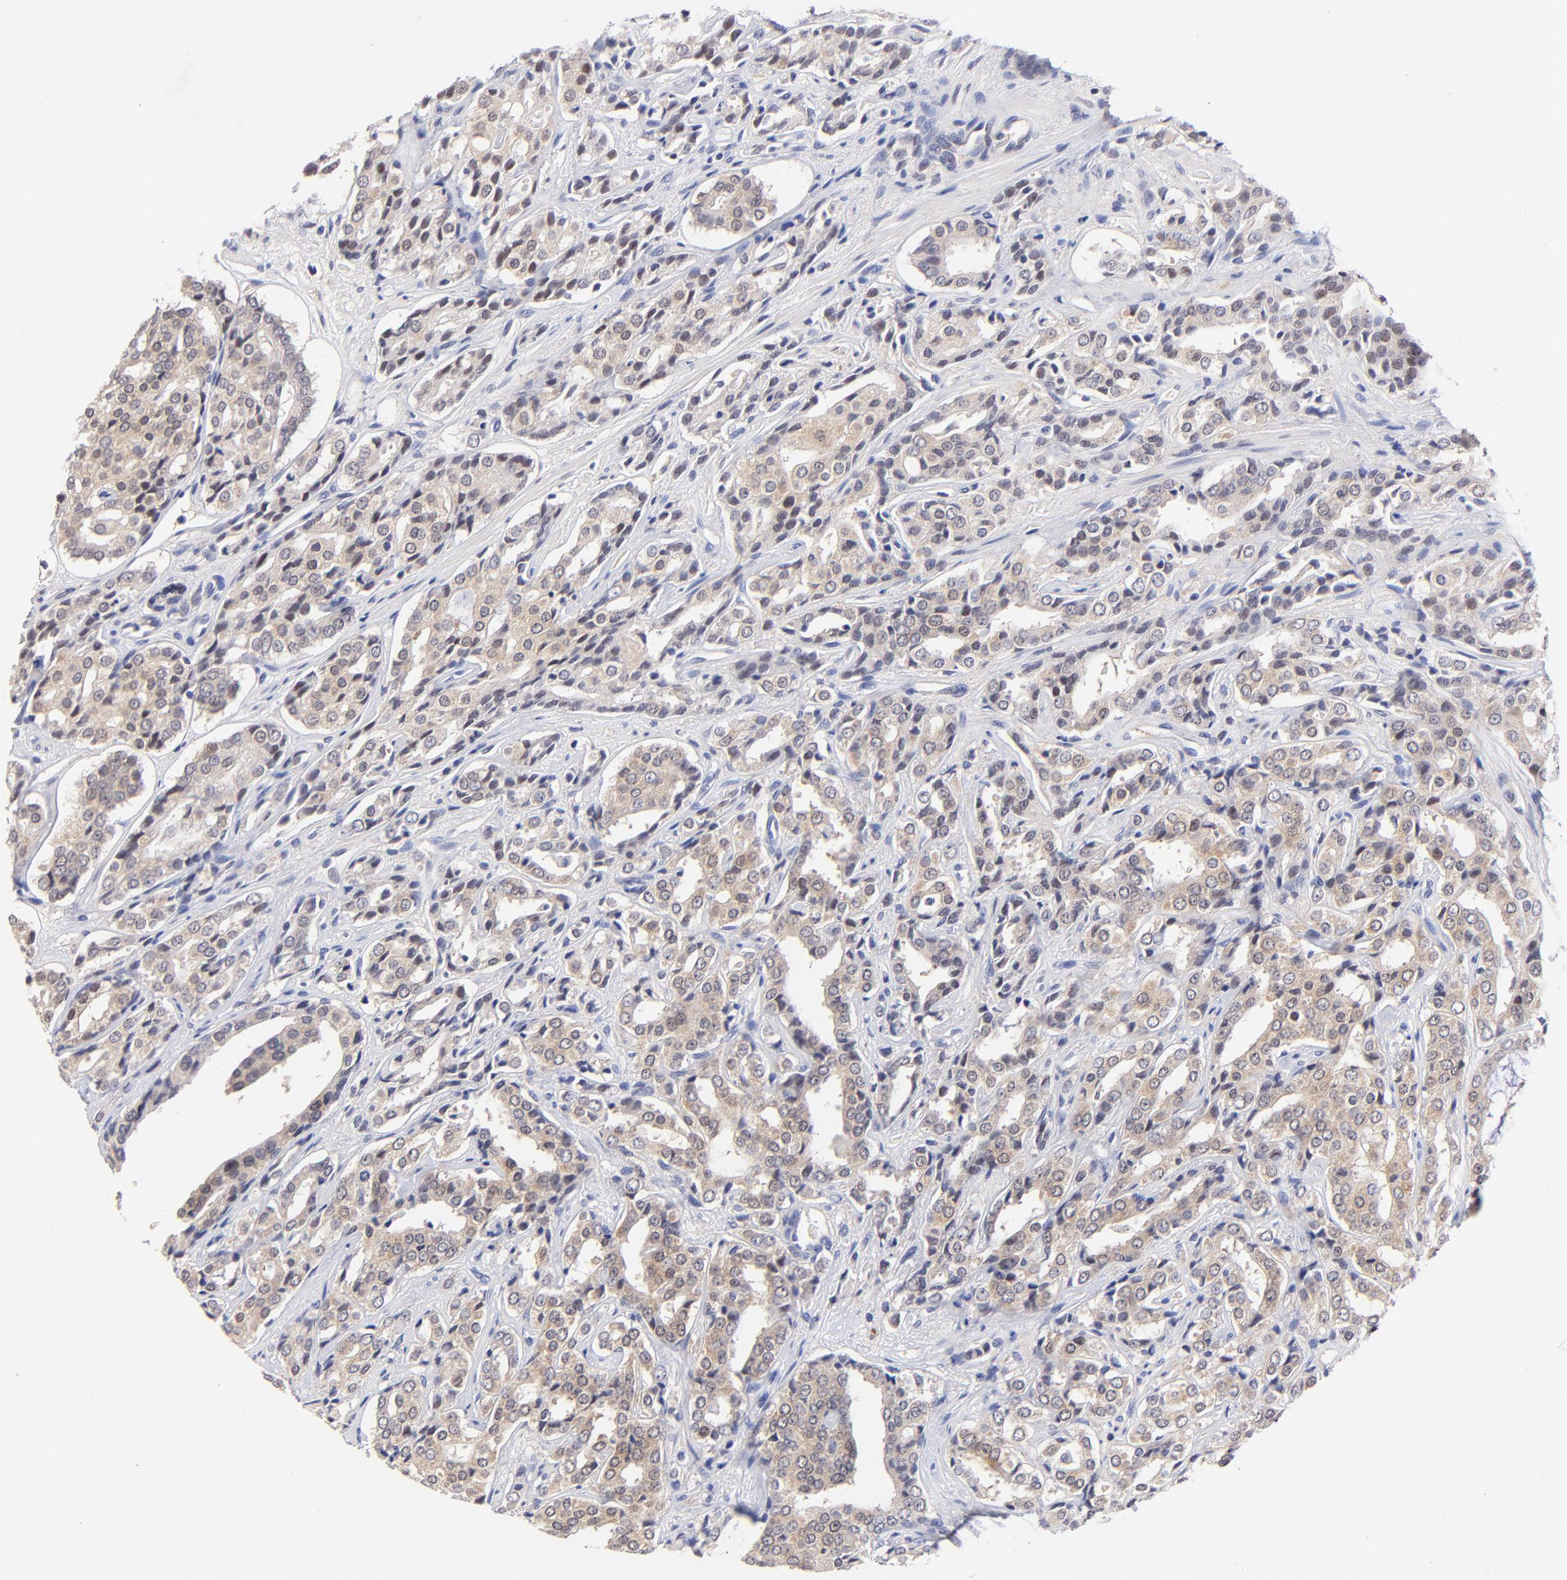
{"staining": {"intensity": "weak", "quantity": "25%-75%", "location": "cytoplasmic/membranous,nuclear"}, "tissue": "prostate cancer", "cell_type": "Tumor cells", "image_type": "cancer", "snomed": [{"axis": "morphology", "description": "Adenocarcinoma, Medium grade"}, {"axis": "topography", "description": "Prostate"}], "caption": "A high-resolution photomicrograph shows IHC staining of prostate cancer (medium-grade adenocarcinoma), which displays weak cytoplasmic/membranous and nuclear staining in approximately 25%-75% of tumor cells.", "gene": "ZNF155", "patient": {"sex": "male", "age": 60}}